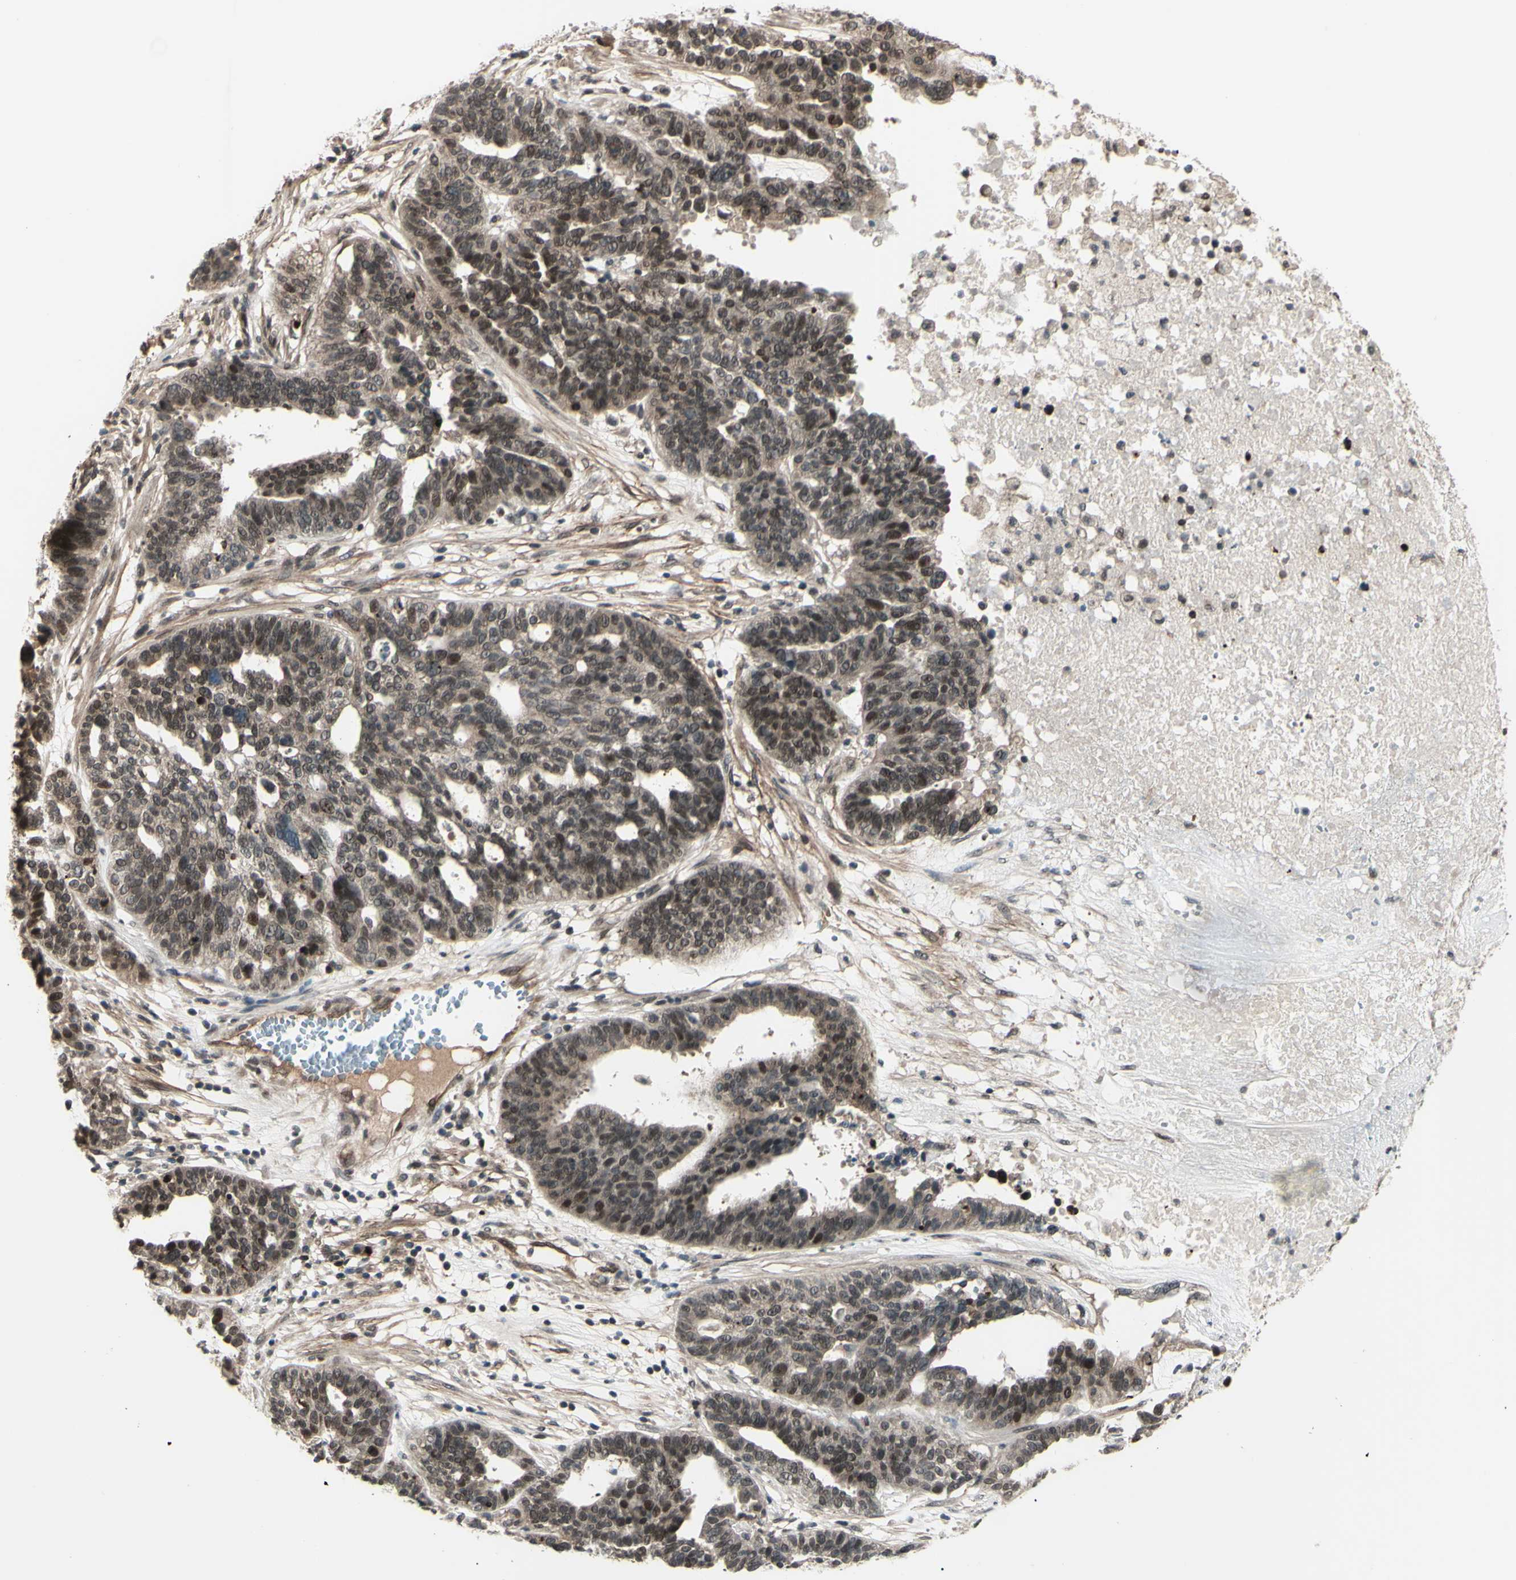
{"staining": {"intensity": "weak", "quantity": "25%-75%", "location": "cytoplasmic/membranous,nuclear"}, "tissue": "ovarian cancer", "cell_type": "Tumor cells", "image_type": "cancer", "snomed": [{"axis": "morphology", "description": "Cystadenocarcinoma, serous, NOS"}, {"axis": "topography", "description": "Ovary"}], "caption": "Immunohistochemical staining of ovarian cancer reveals weak cytoplasmic/membranous and nuclear protein expression in about 25%-75% of tumor cells.", "gene": "MLF2", "patient": {"sex": "female", "age": 59}}